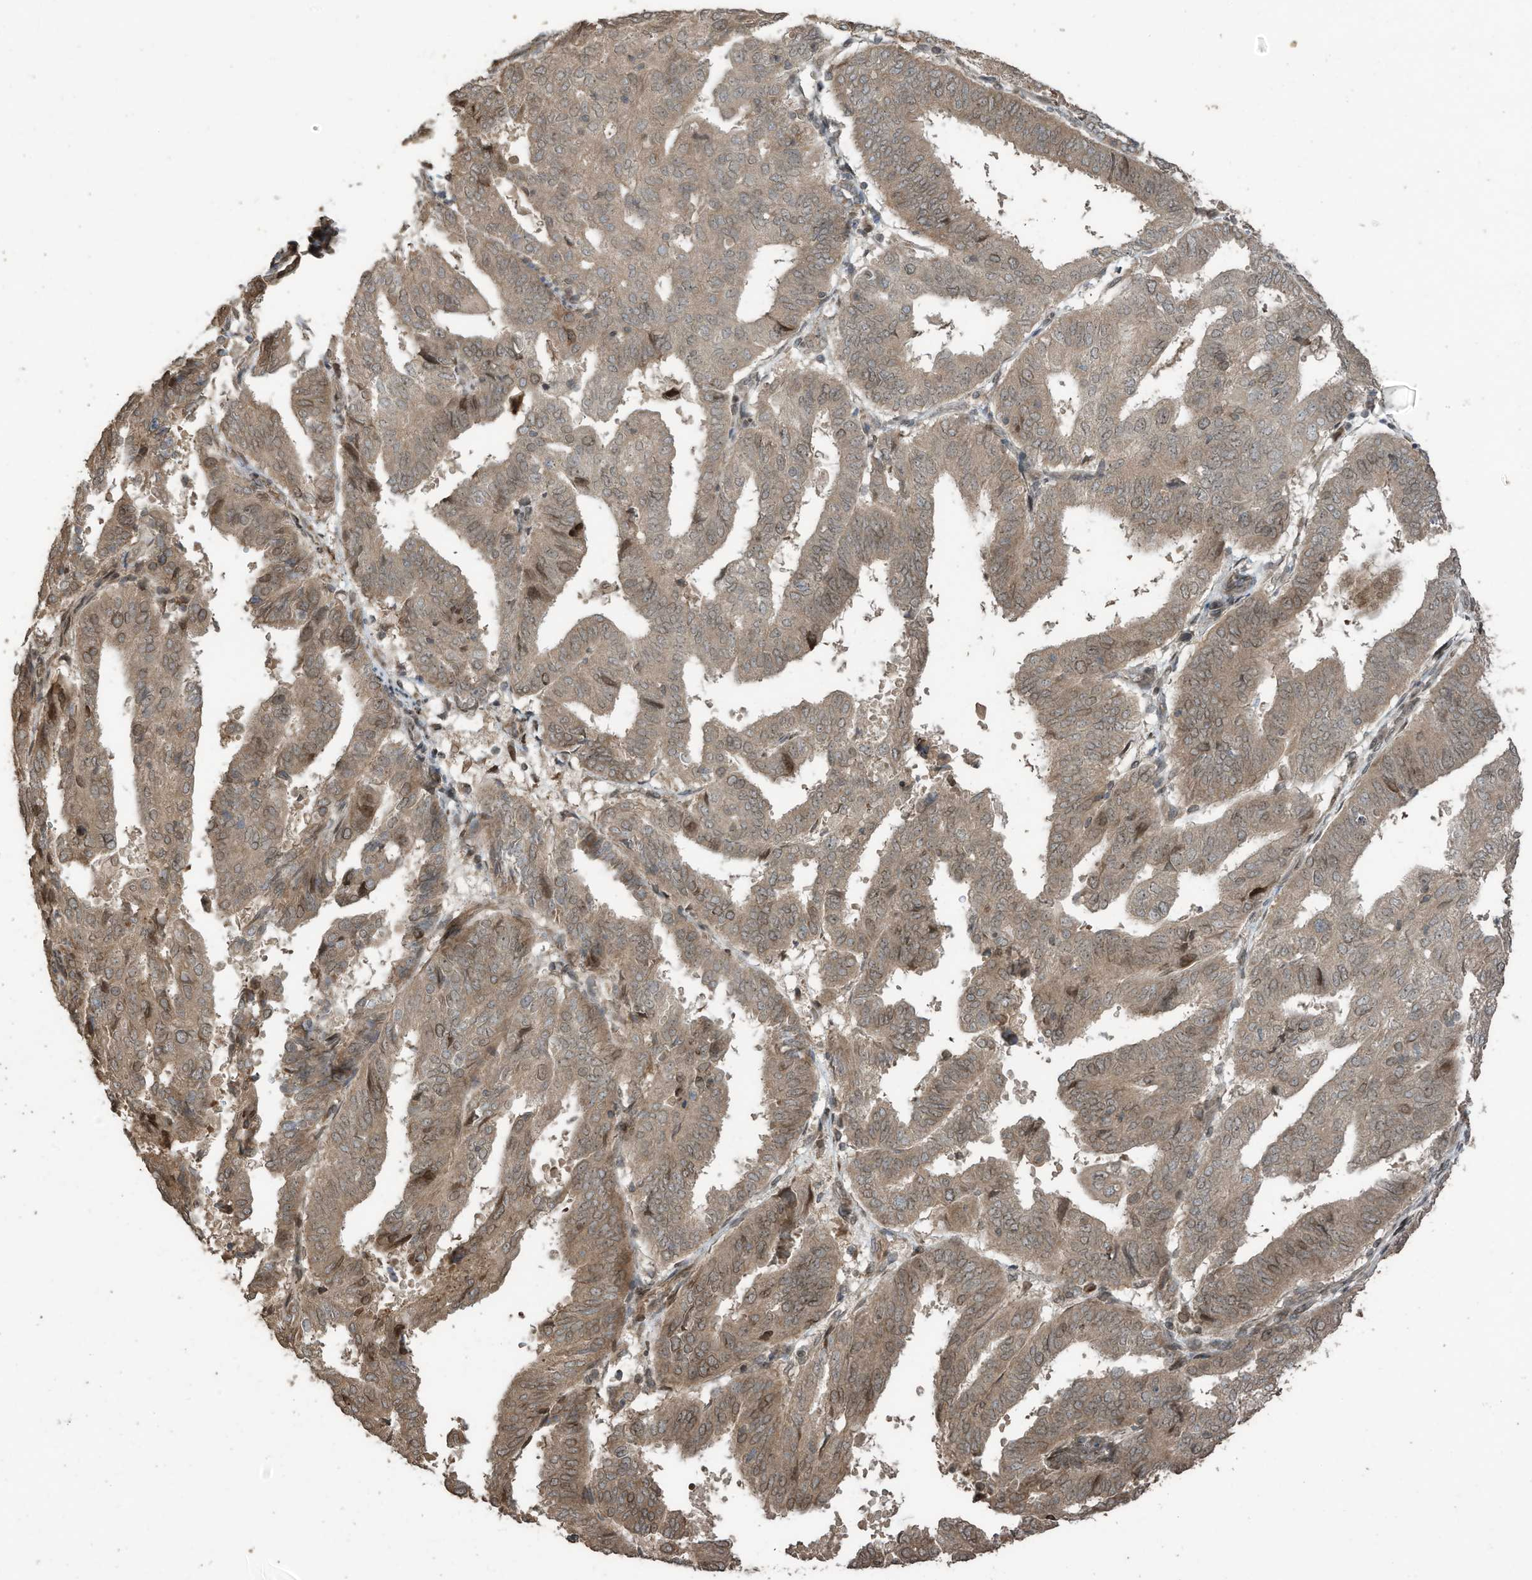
{"staining": {"intensity": "weak", "quantity": ">75%", "location": "cytoplasmic/membranous,nuclear"}, "tissue": "endometrial cancer", "cell_type": "Tumor cells", "image_type": "cancer", "snomed": [{"axis": "morphology", "description": "Adenocarcinoma, NOS"}, {"axis": "topography", "description": "Uterus"}], "caption": "The histopathology image exhibits staining of endometrial cancer, revealing weak cytoplasmic/membranous and nuclear protein expression (brown color) within tumor cells. (IHC, brightfield microscopy, high magnification).", "gene": "ZNF653", "patient": {"sex": "female", "age": 77}}